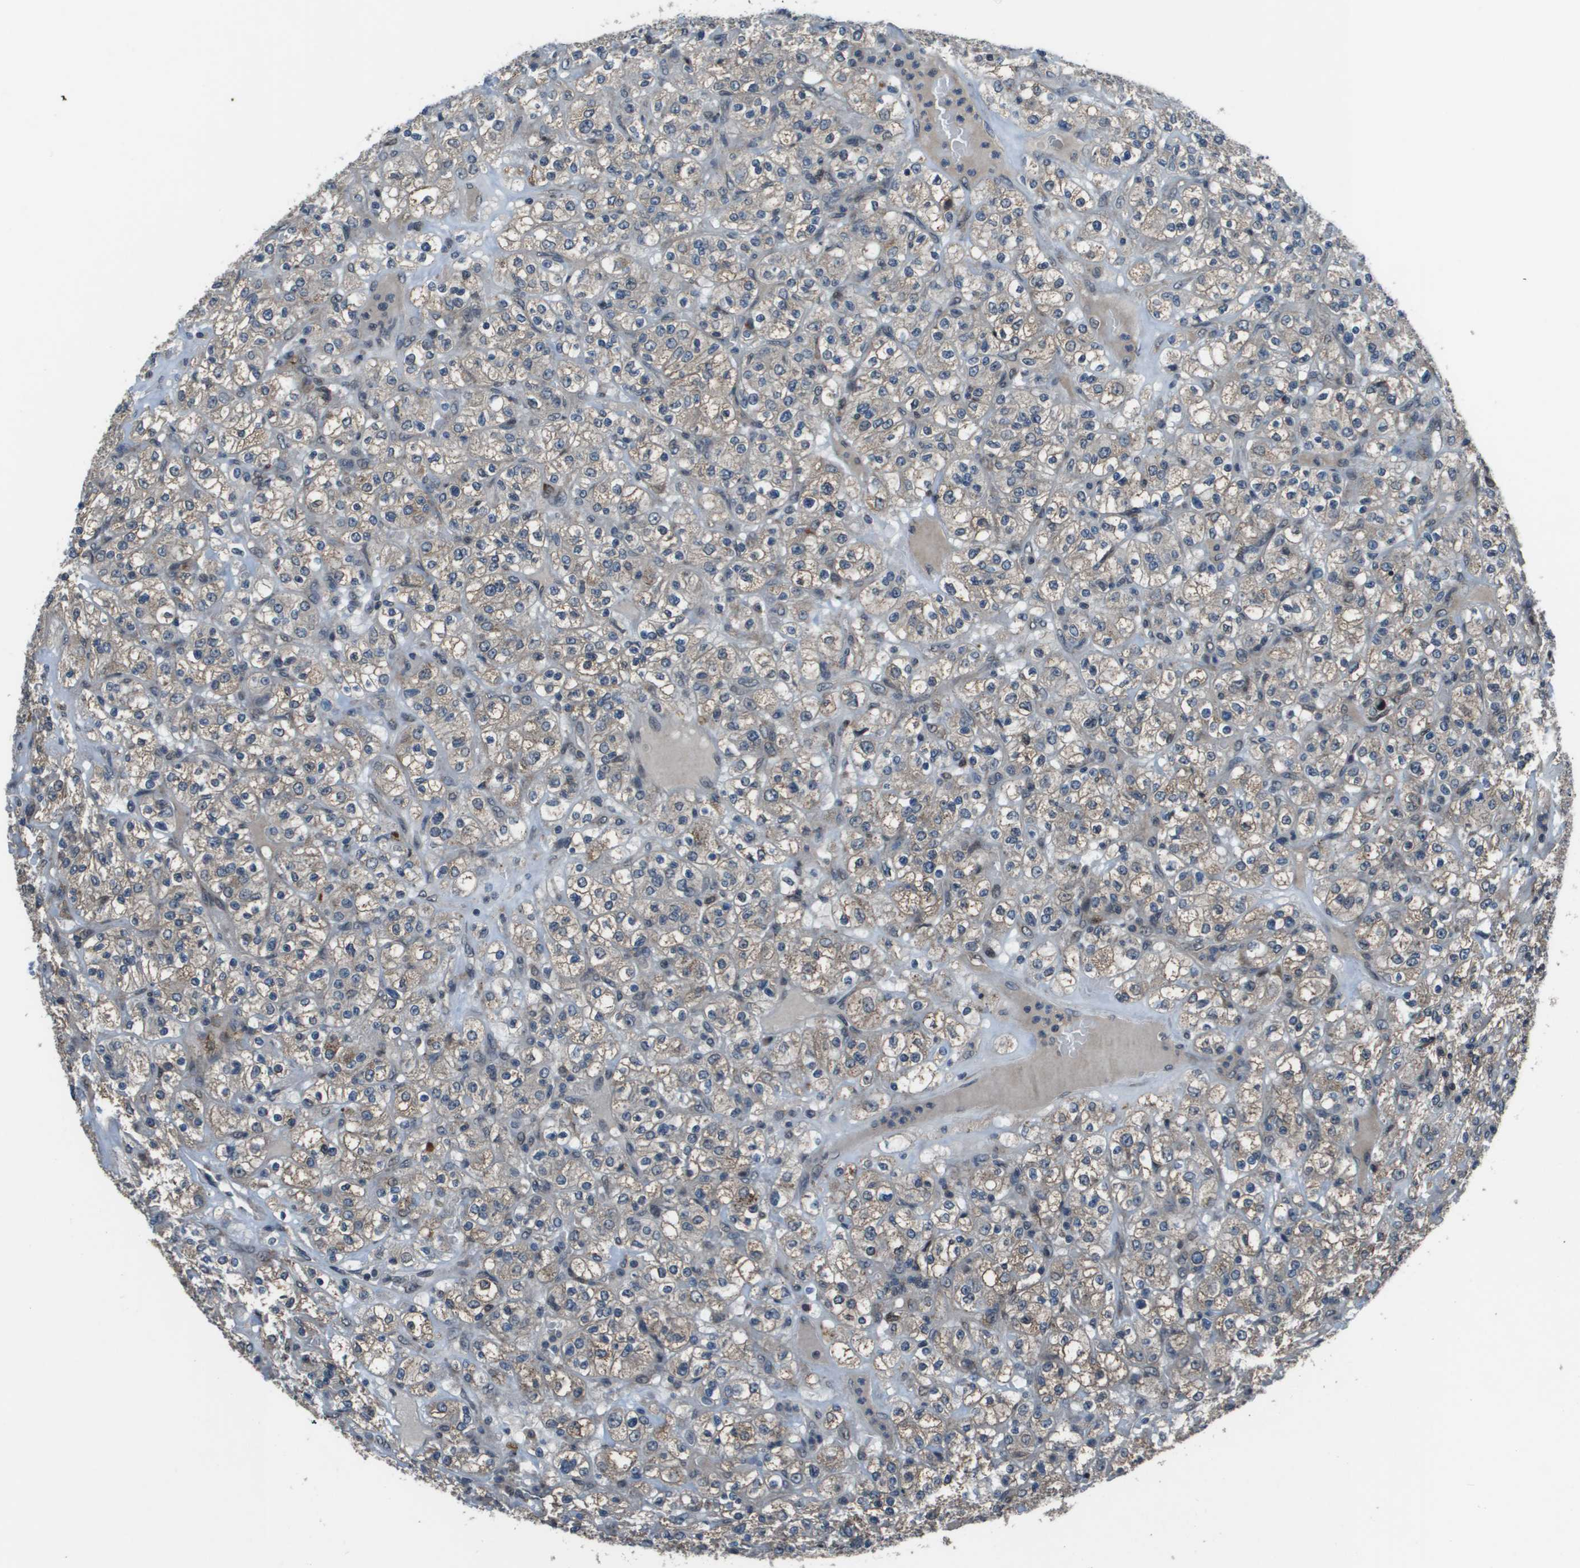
{"staining": {"intensity": "weak", "quantity": "<25%", "location": "cytoplasmic/membranous"}, "tissue": "renal cancer", "cell_type": "Tumor cells", "image_type": "cancer", "snomed": [{"axis": "morphology", "description": "Normal tissue, NOS"}, {"axis": "morphology", "description": "Adenocarcinoma, NOS"}, {"axis": "topography", "description": "Kidney"}], "caption": "Immunohistochemistry (IHC) photomicrograph of neoplastic tissue: renal cancer (adenocarcinoma) stained with DAB (3,3'-diaminobenzidine) shows no significant protein expression in tumor cells.", "gene": "GOSR2", "patient": {"sex": "female", "age": 72}}